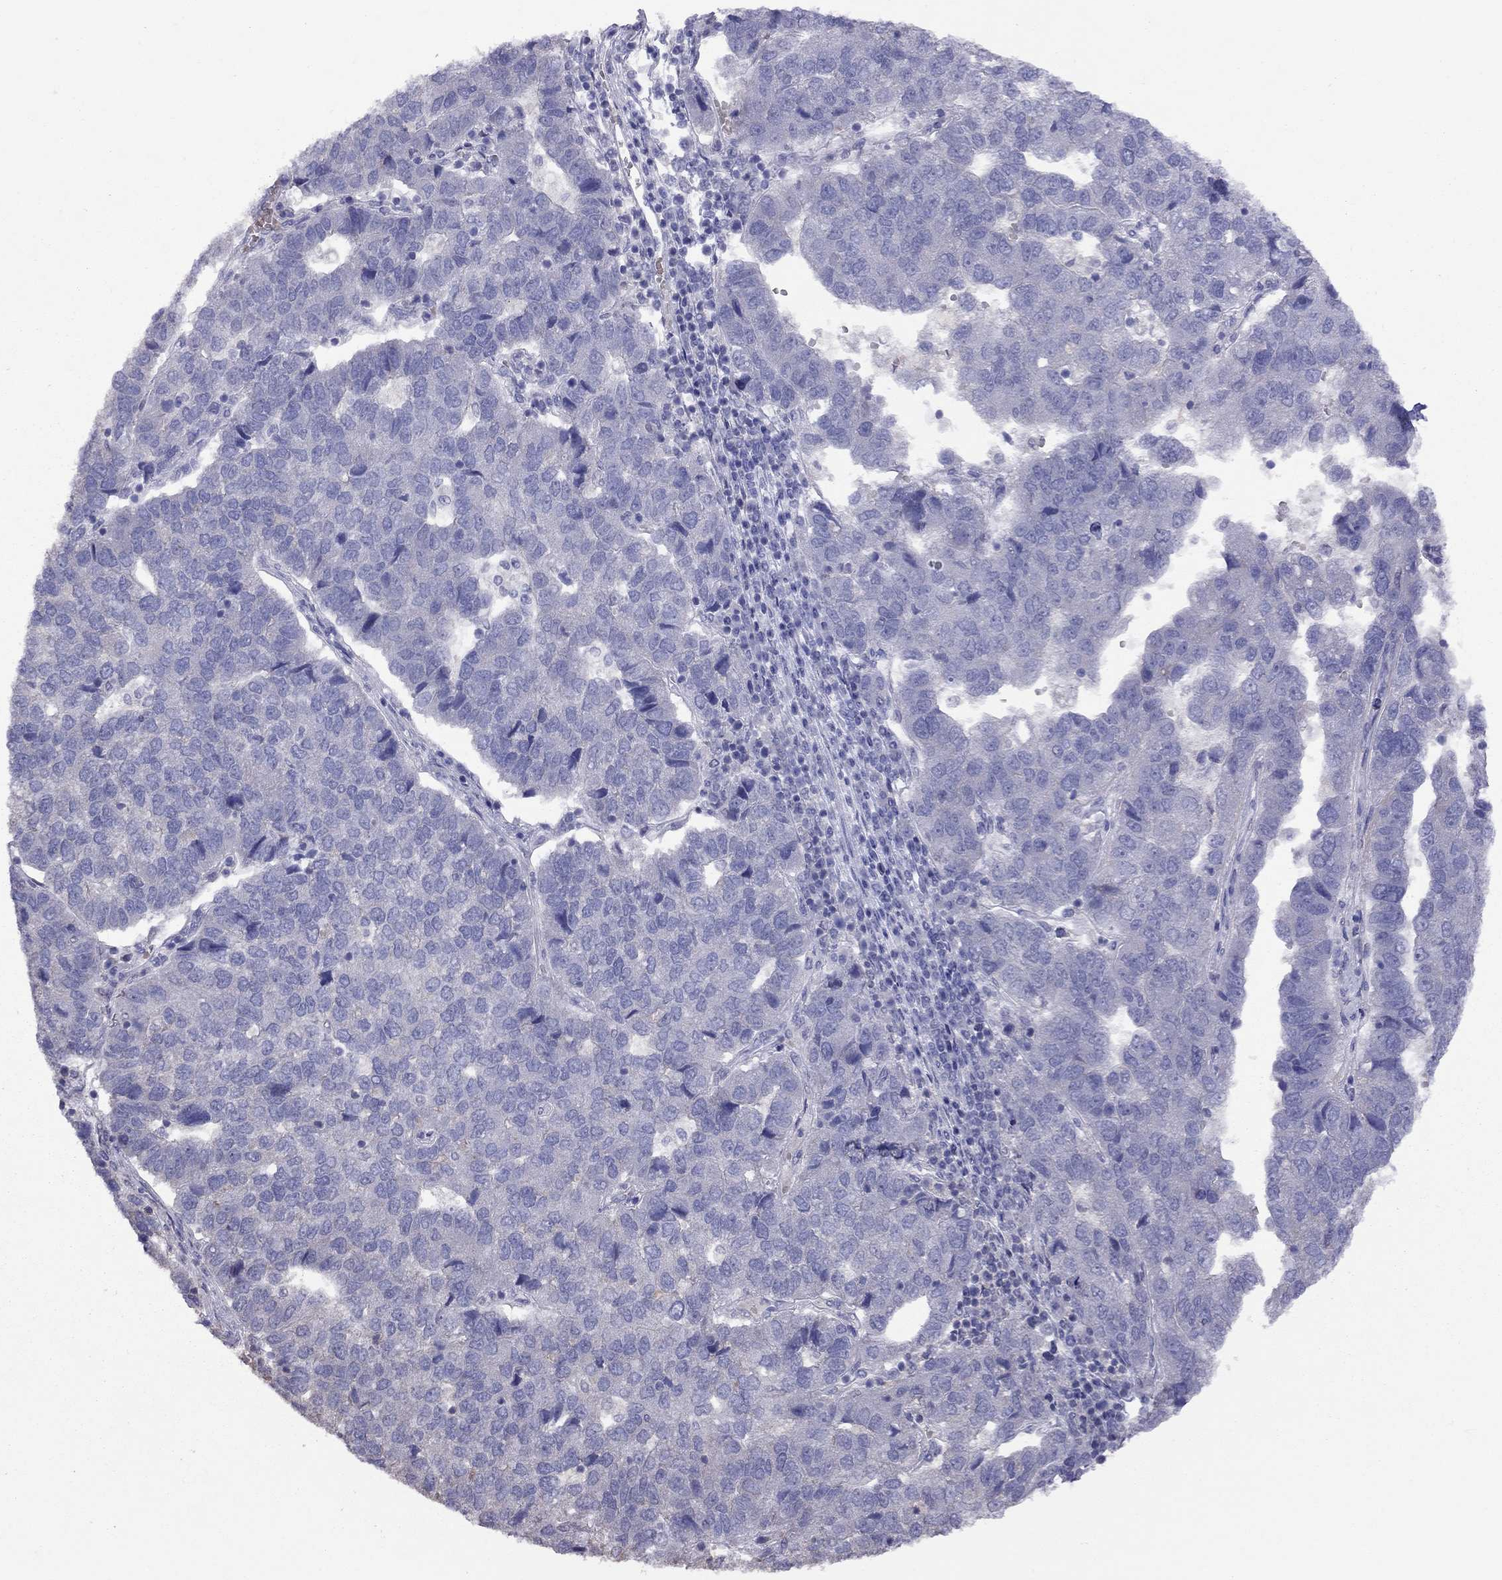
{"staining": {"intensity": "negative", "quantity": "none", "location": "none"}, "tissue": "pancreatic cancer", "cell_type": "Tumor cells", "image_type": "cancer", "snomed": [{"axis": "morphology", "description": "Adenocarcinoma, NOS"}, {"axis": "topography", "description": "Pancreas"}], "caption": "An image of human pancreatic adenocarcinoma is negative for staining in tumor cells.", "gene": "SYTL2", "patient": {"sex": "female", "age": 61}}